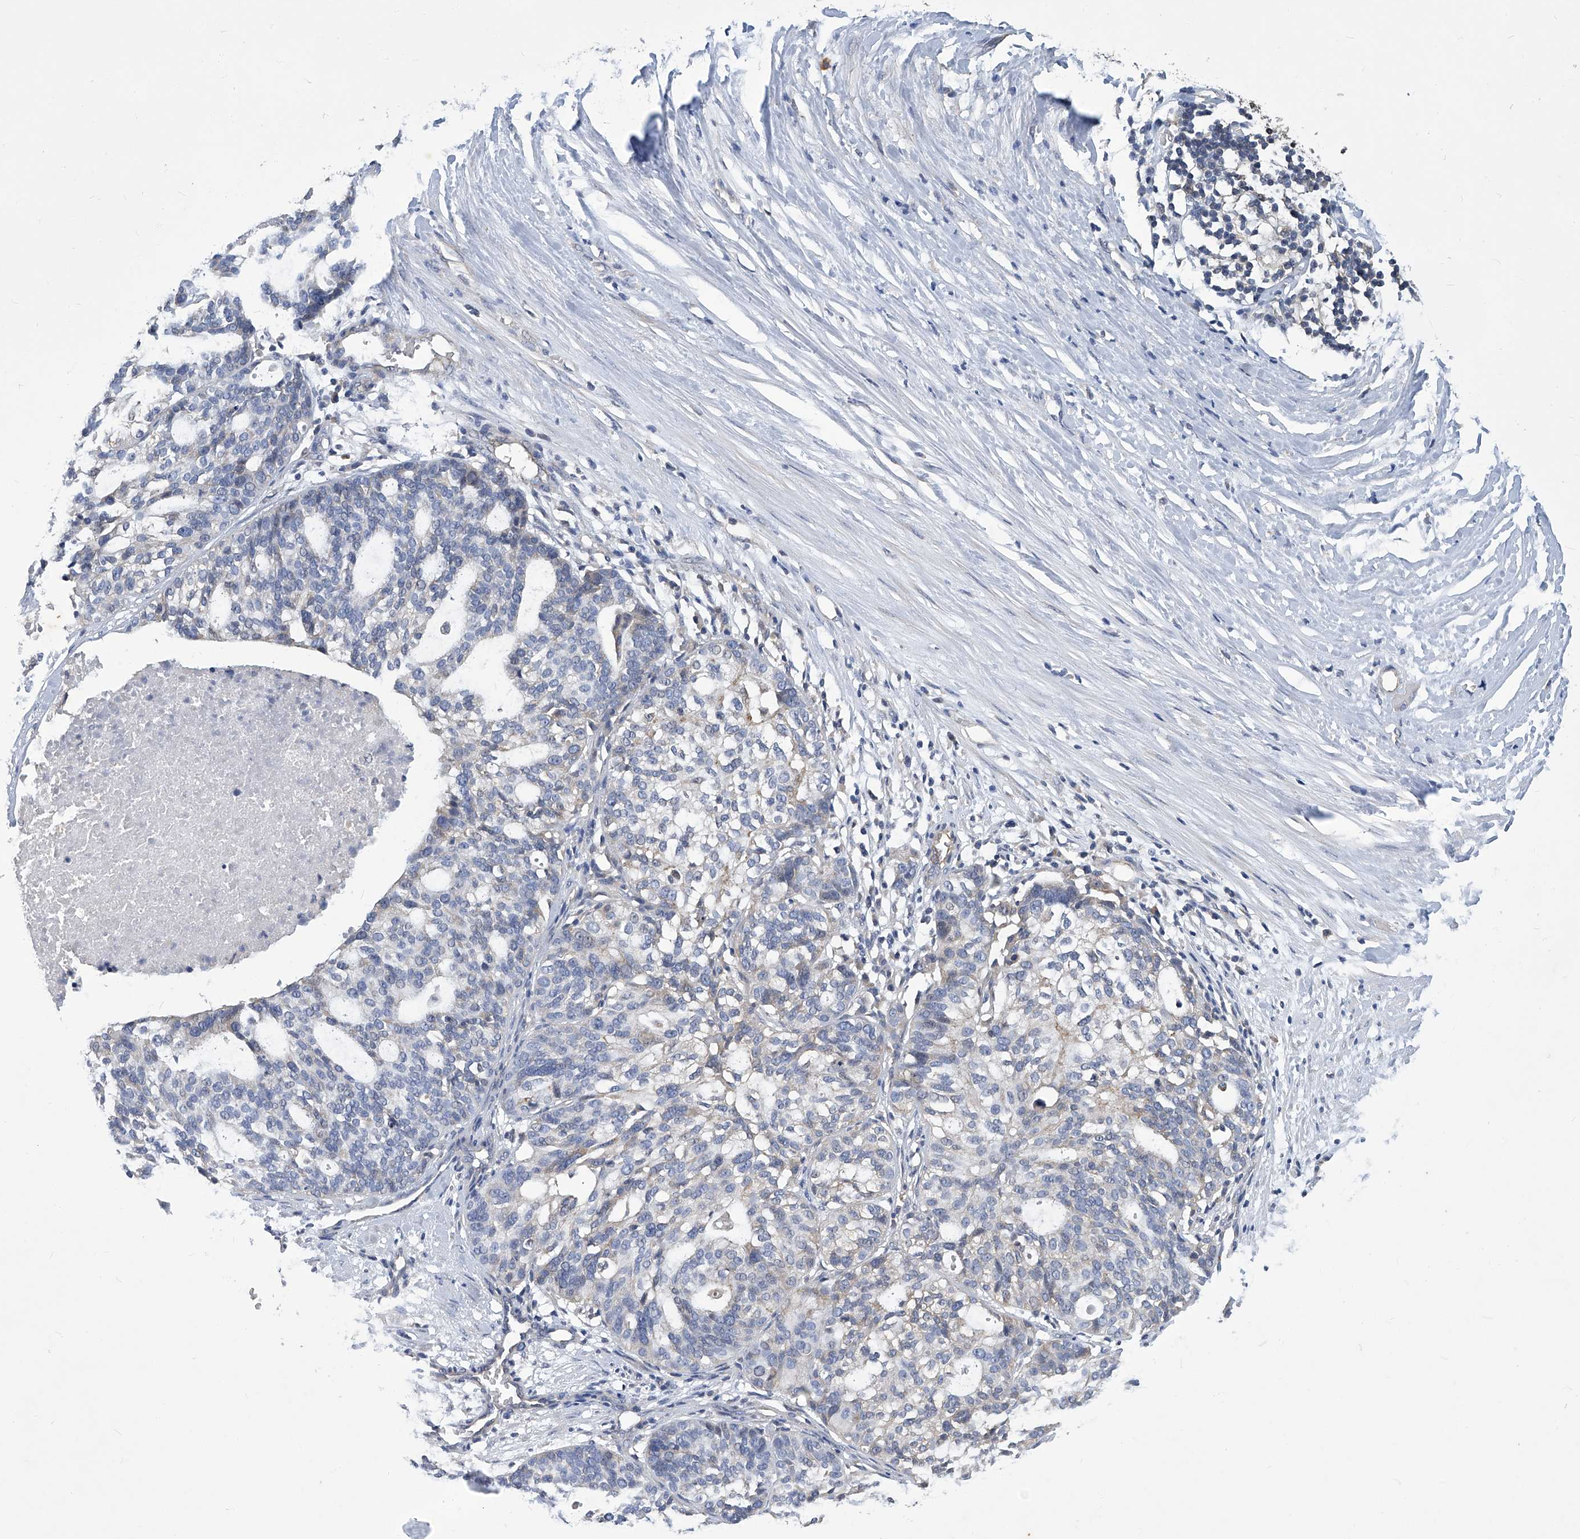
{"staining": {"intensity": "negative", "quantity": "none", "location": "none"}, "tissue": "ovarian cancer", "cell_type": "Tumor cells", "image_type": "cancer", "snomed": [{"axis": "morphology", "description": "Cystadenocarcinoma, serous, NOS"}, {"axis": "topography", "description": "Ovary"}], "caption": "An image of serous cystadenocarcinoma (ovarian) stained for a protein demonstrates no brown staining in tumor cells.", "gene": "TGFBR1", "patient": {"sex": "female", "age": 59}}